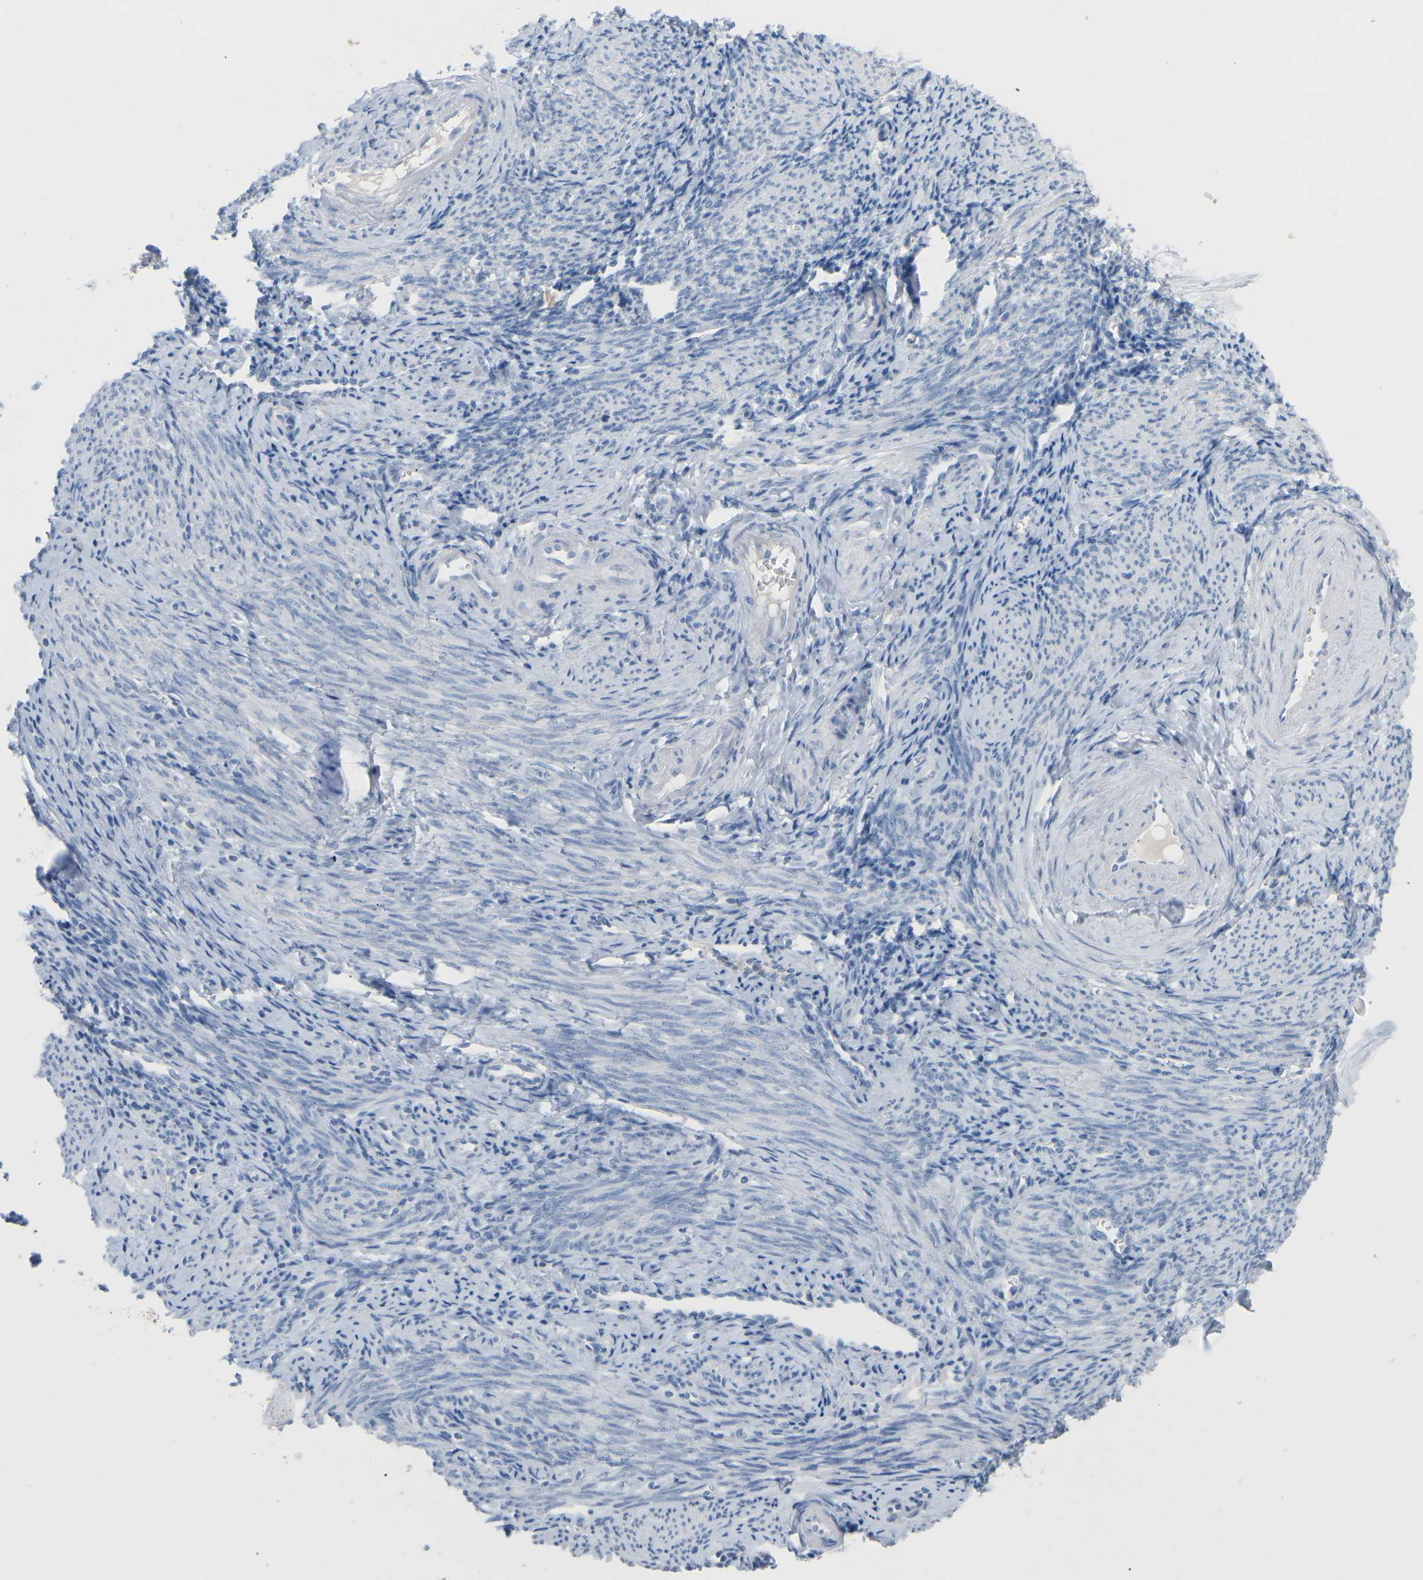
{"staining": {"intensity": "negative", "quantity": "none", "location": "none"}, "tissue": "endometrium", "cell_type": "Cells in endometrial stroma", "image_type": "normal", "snomed": [{"axis": "morphology", "description": "Normal tissue, NOS"}, {"axis": "topography", "description": "Endometrium"}], "caption": "Immunohistochemistry micrograph of benign endometrium: endometrium stained with DAB reveals no significant protein positivity in cells in endometrial stroma. (Stains: DAB IHC with hematoxylin counter stain, Microscopy: brightfield microscopy at high magnification).", "gene": "HBG2", "patient": {"sex": "female", "age": 50}}